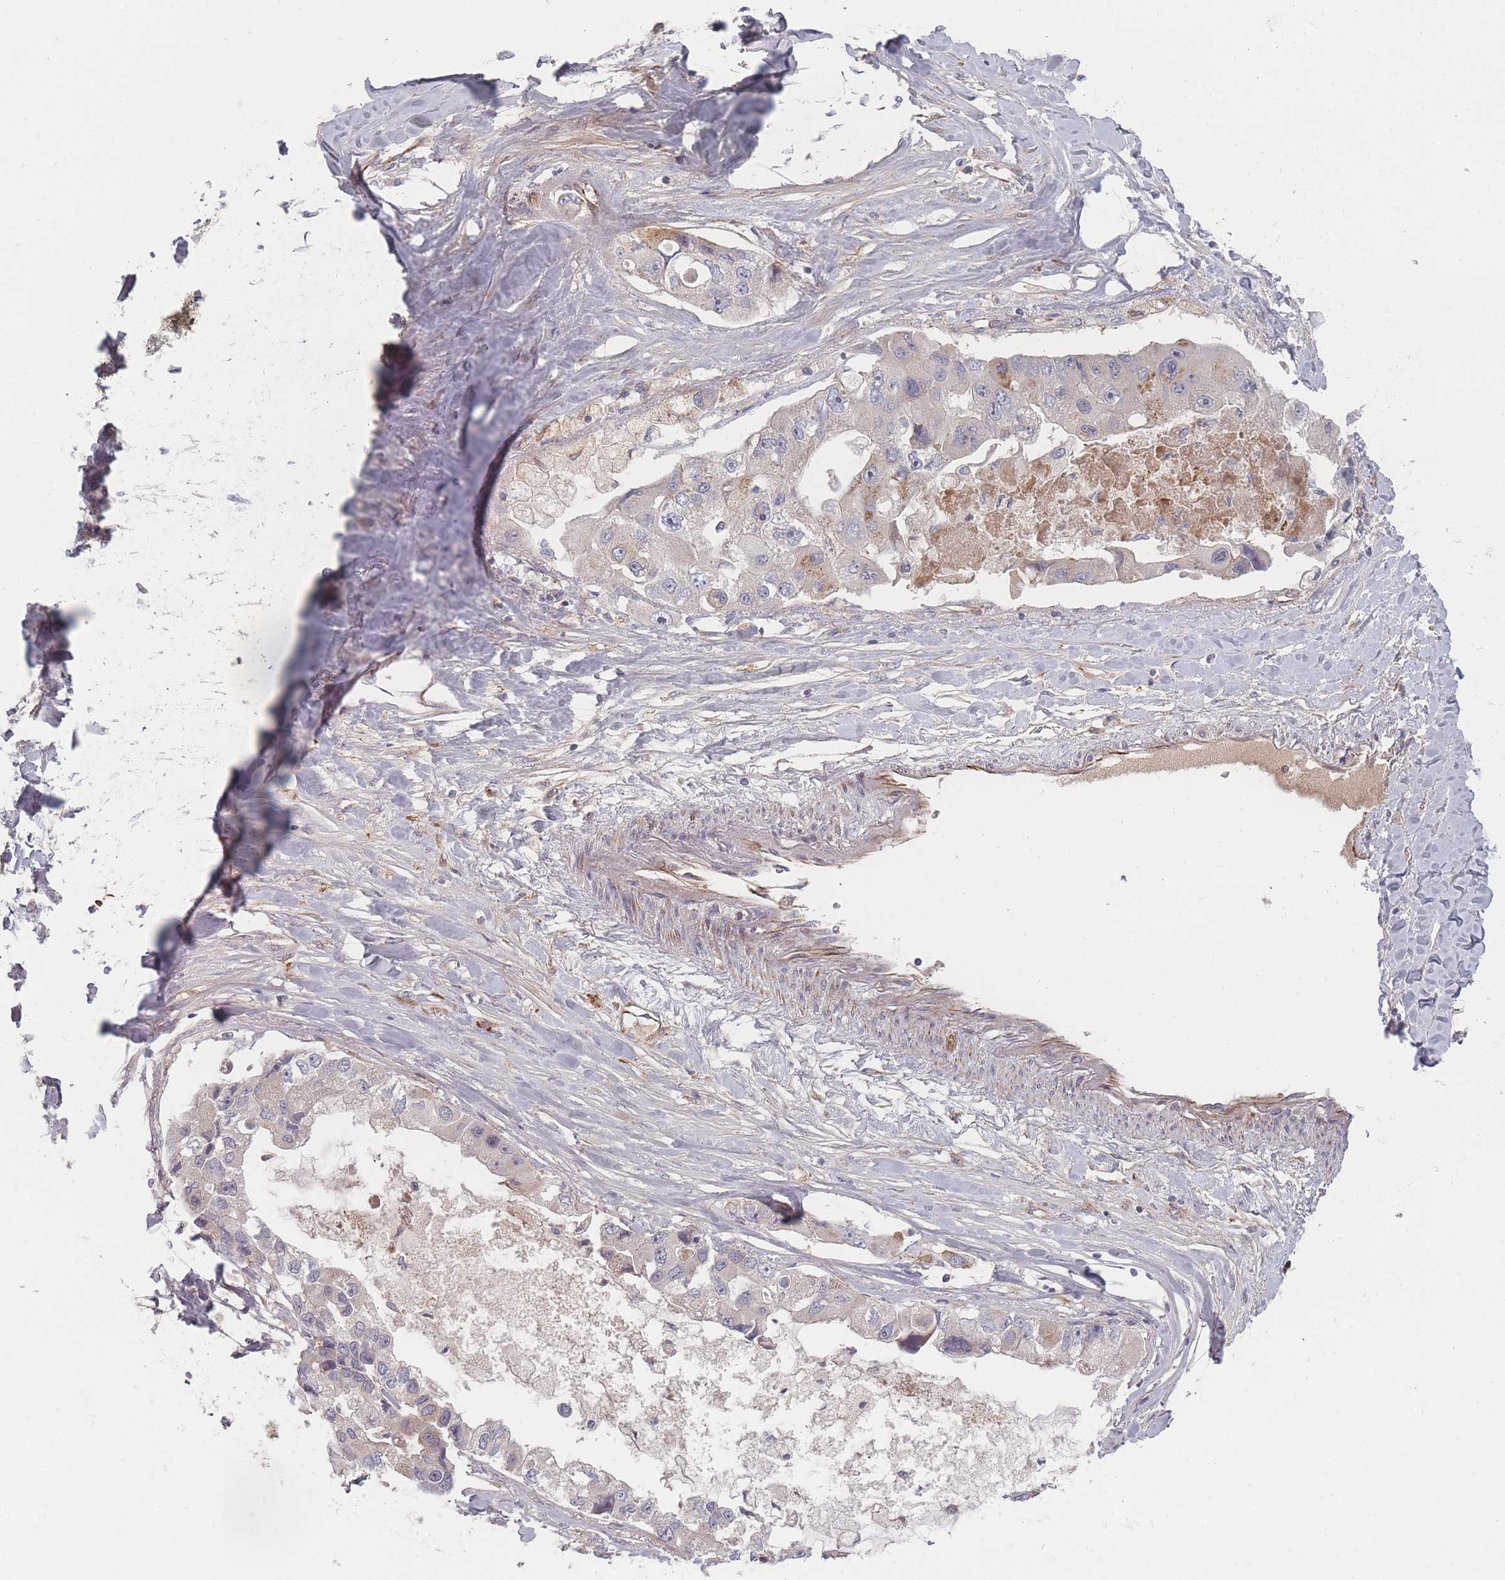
{"staining": {"intensity": "negative", "quantity": "none", "location": "none"}, "tissue": "lung cancer", "cell_type": "Tumor cells", "image_type": "cancer", "snomed": [{"axis": "morphology", "description": "Adenocarcinoma, NOS"}, {"axis": "topography", "description": "Lung"}], "caption": "Lung adenocarcinoma was stained to show a protein in brown. There is no significant expression in tumor cells.", "gene": "EEF1AKMT2", "patient": {"sex": "female", "age": 54}}